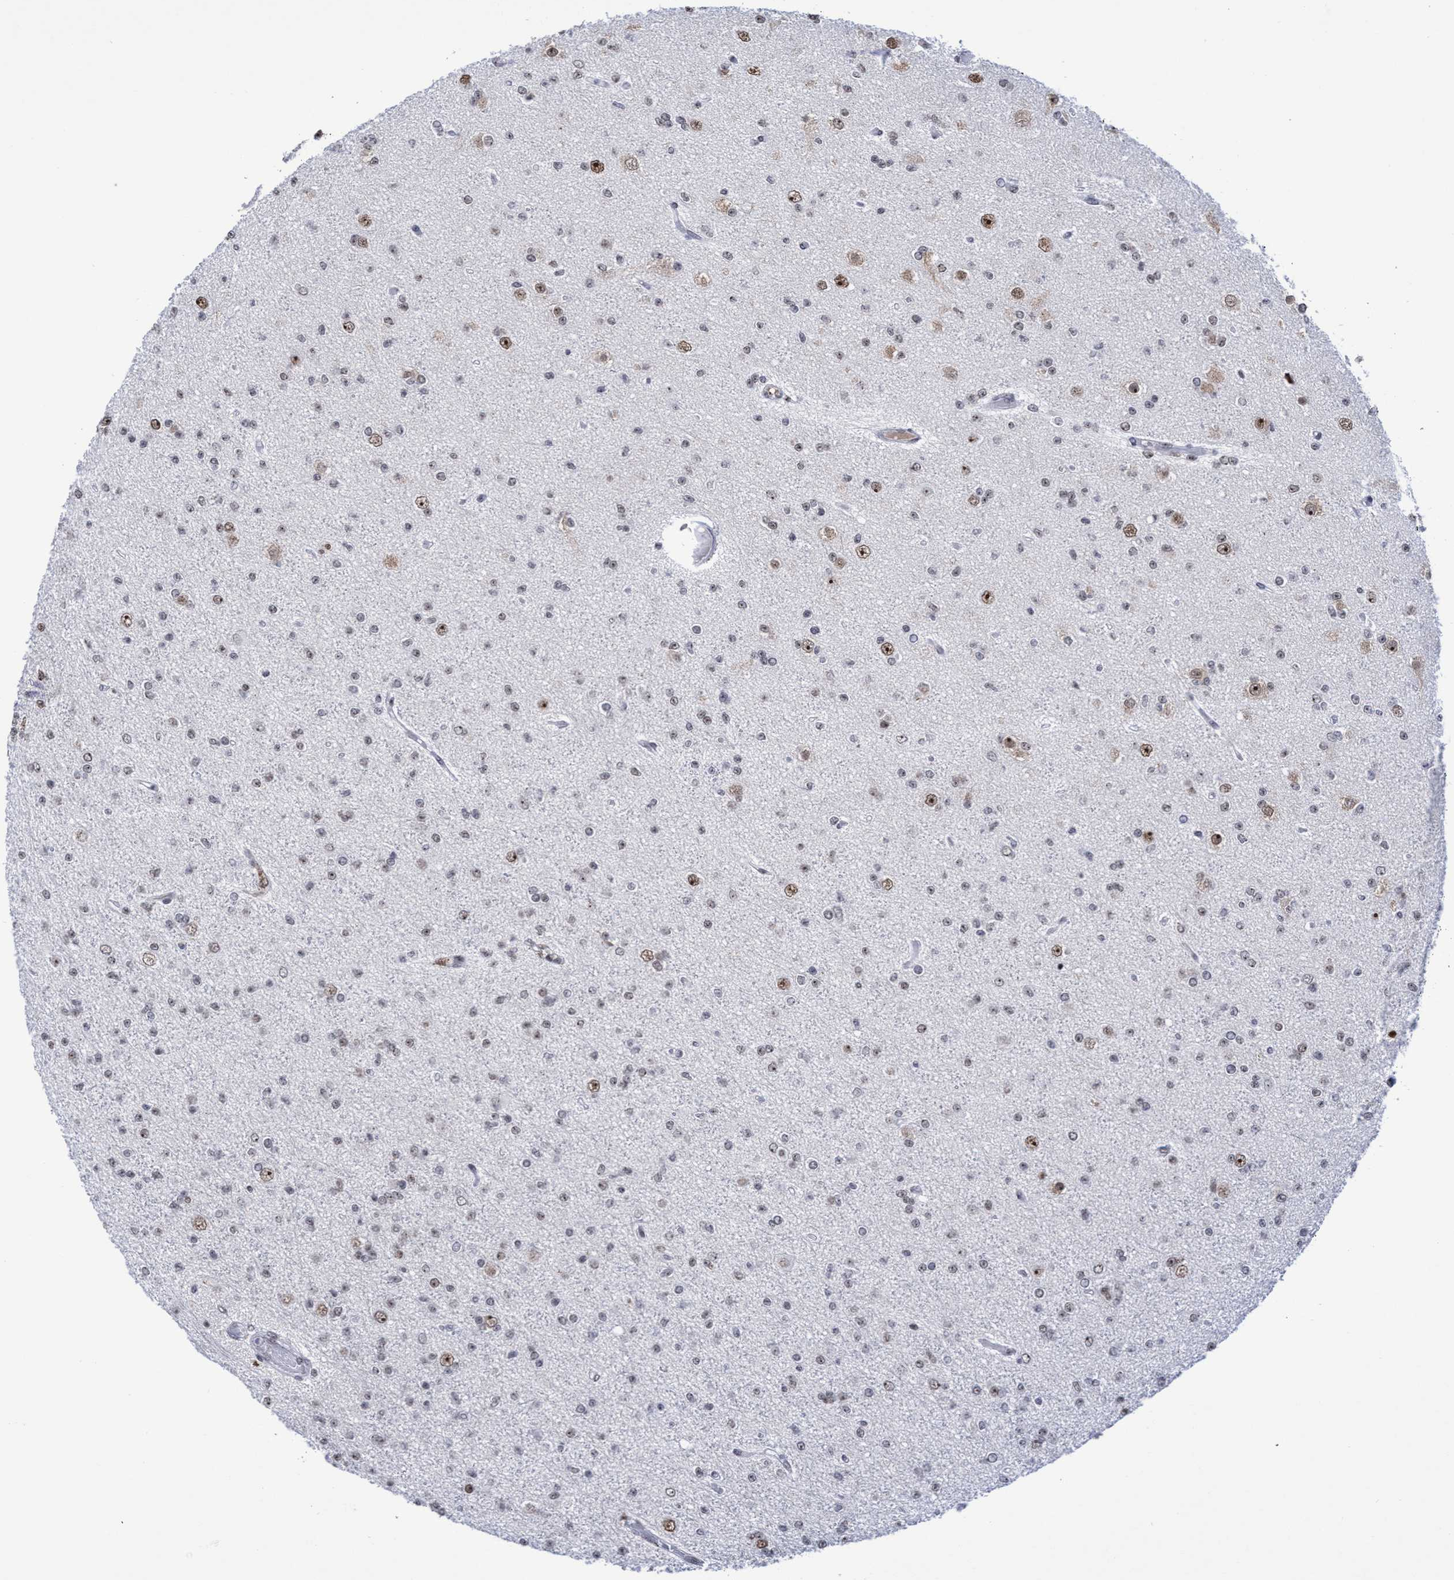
{"staining": {"intensity": "weak", "quantity": "<25%", "location": "nuclear"}, "tissue": "glioma", "cell_type": "Tumor cells", "image_type": "cancer", "snomed": [{"axis": "morphology", "description": "Glioma, malignant, Low grade"}, {"axis": "topography", "description": "Brain"}], "caption": "This is an immunohistochemistry photomicrograph of human low-grade glioma (malignant). There is no expression in tumor cells.", "gene": "EFCAB10", "patient": {"sex": "female", "age": 22}}